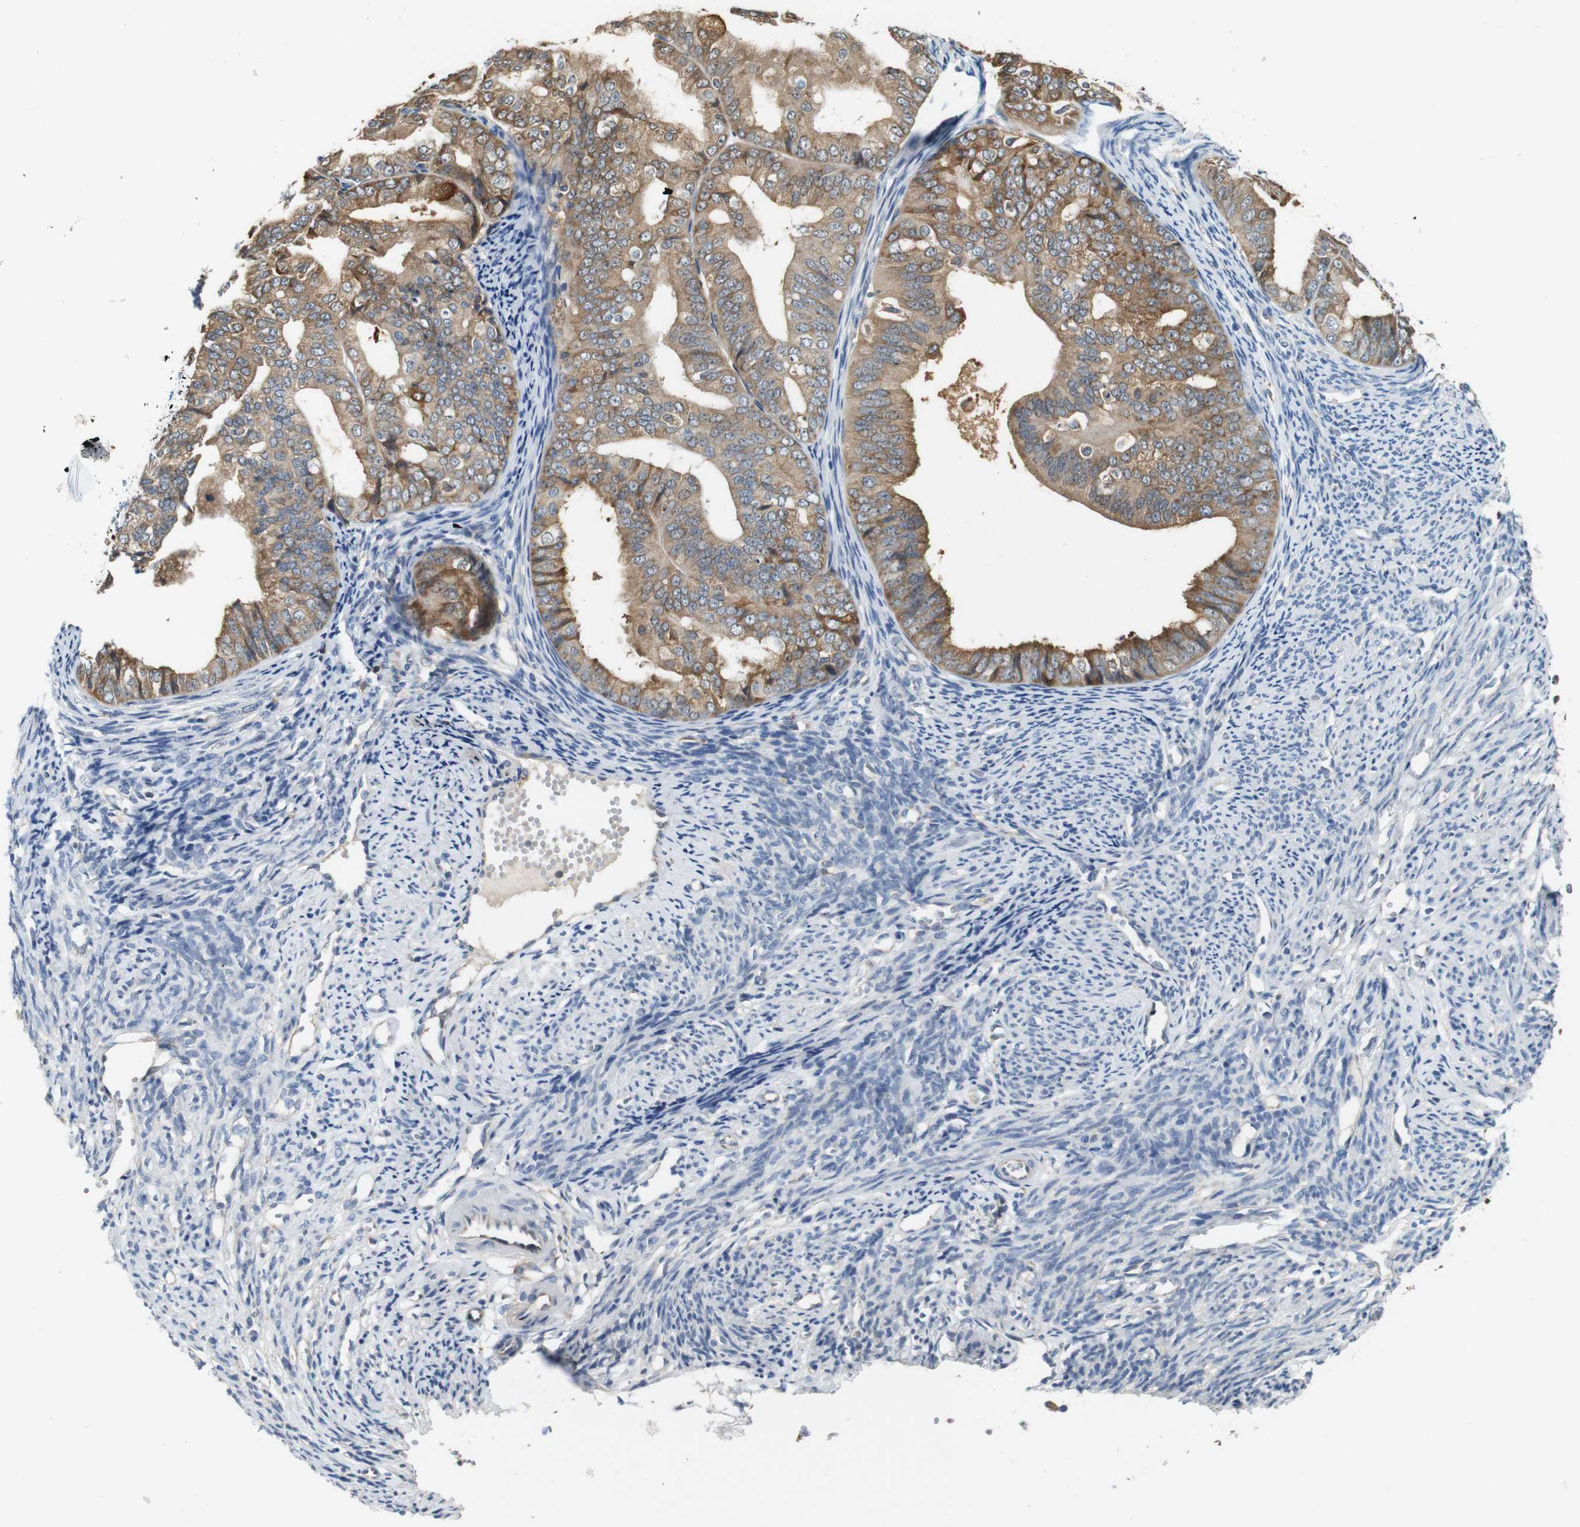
{"staining": {"intensity": "moderate", "quantity": ">75%", "location": "cytoplasmic/membranous"}, "tissue": "endometrial cancer", "cell_type": "Tumor cells", "image_type": "cancer", "snomed": [{"axis": "morphology", "description": "Adenocarcinoma, NOS"}, {"axis": "topography", "description": "Endometrium"}], "caption": "This image displays immunohistochemistry (IHC) staining of human adenocarcinoma (endometrial), with medium moderate cytoplasmic/membranous expression in approximately >75% of tumor cells.", "gene": "NEBL", "patient": {"sex": "female", "age": 63}}